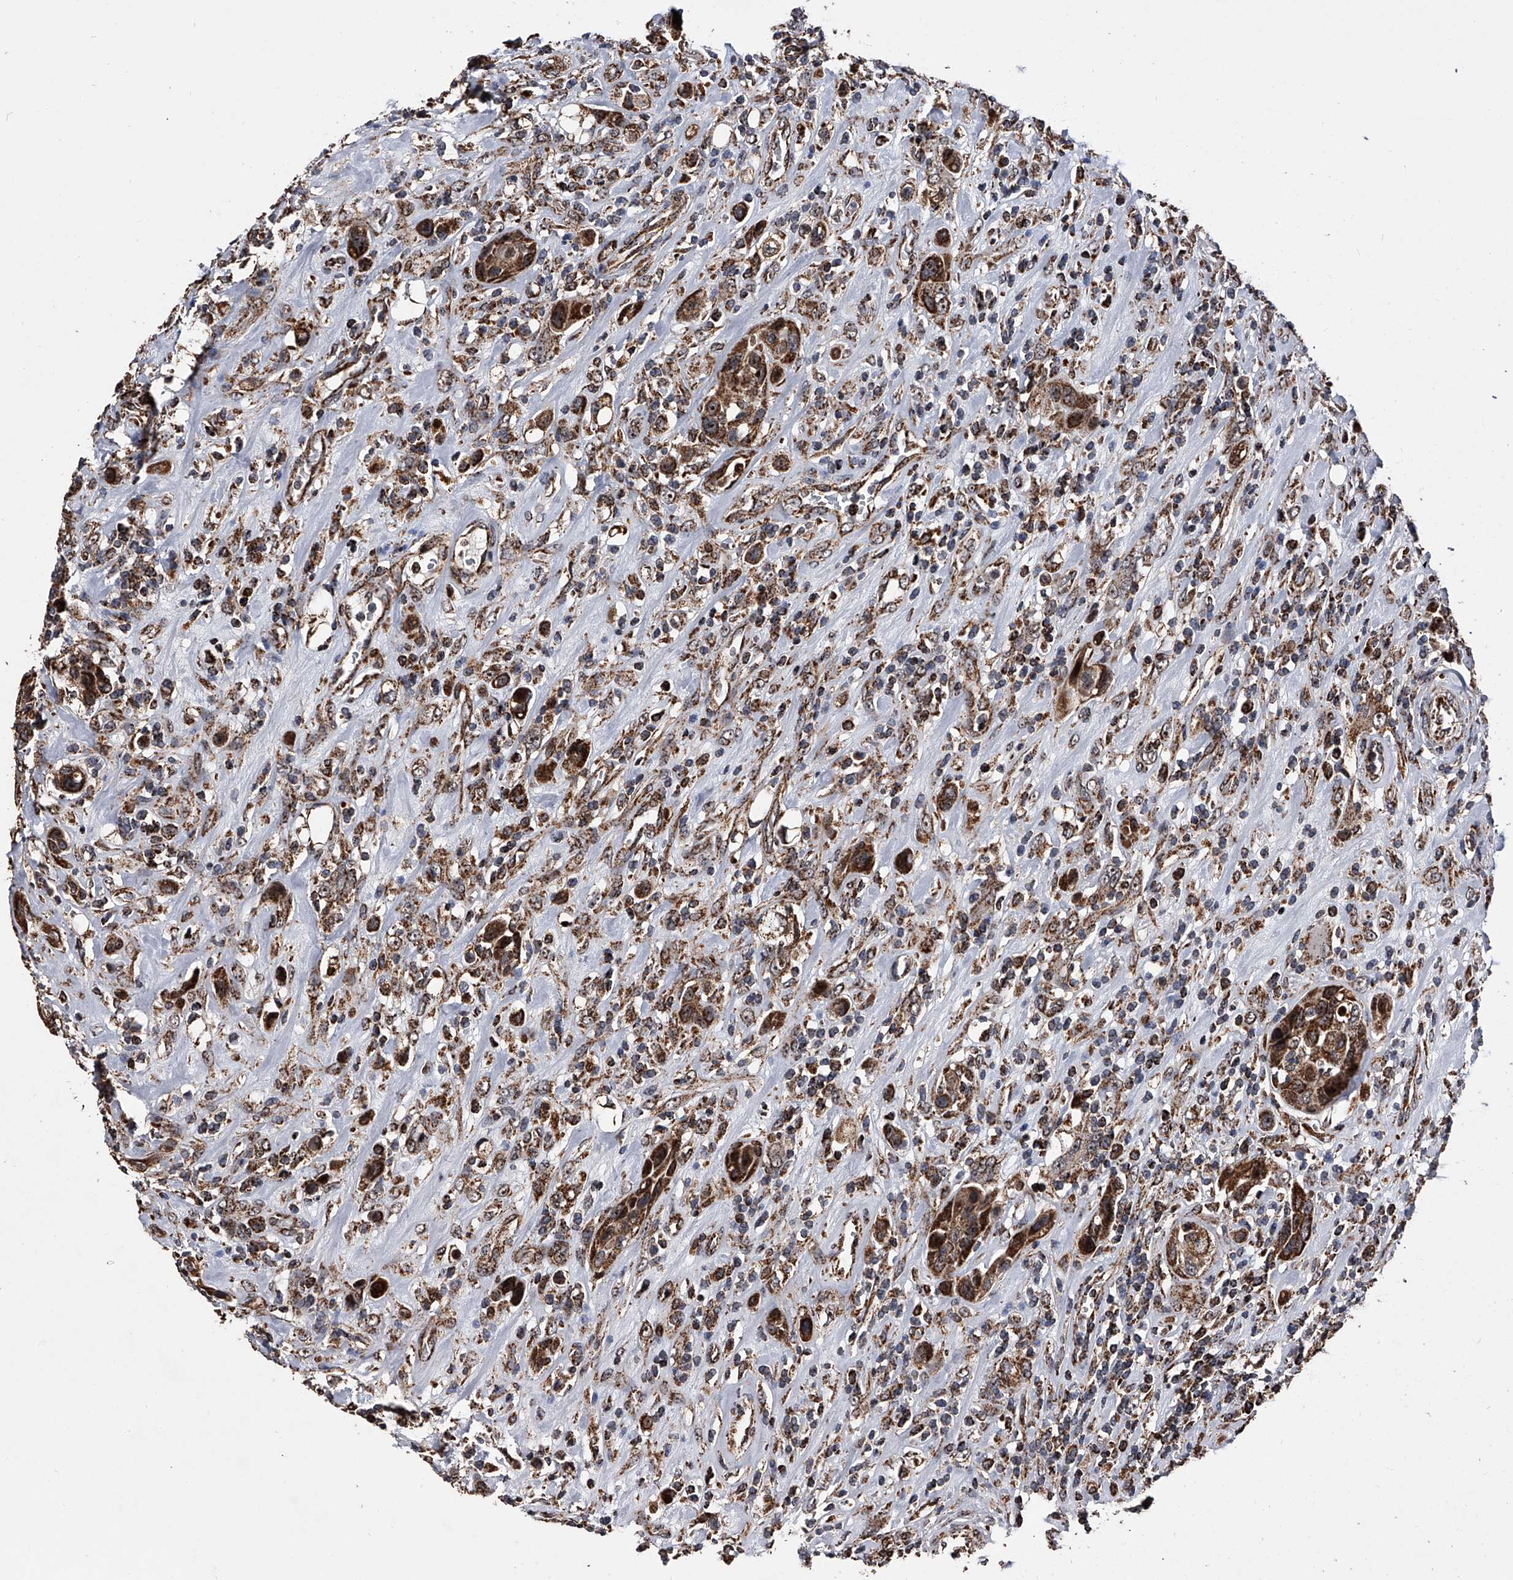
{"staining": {"intensity": "strong", "quantity": ">75%", "location": "cytoplasmic/membranous,nuclear"}, "tissue": "urothelial cancer", "cell_type": "Tumor cells", "image_type": "cancer", "snomed": [{"axis": "morphology", "description": "Urothelial carcinoma, High grade"}, {"axis": "topography", "description": "Urinary bladder"}], "caption": "This is a histology image of IHC staining of urothelial cancer, which shows strong staining in the cytoplasmic/membranous and nuclear of tumor cells.", "gene": "SMPDL3A", "patient": {"sex": "male", "age": 50}}